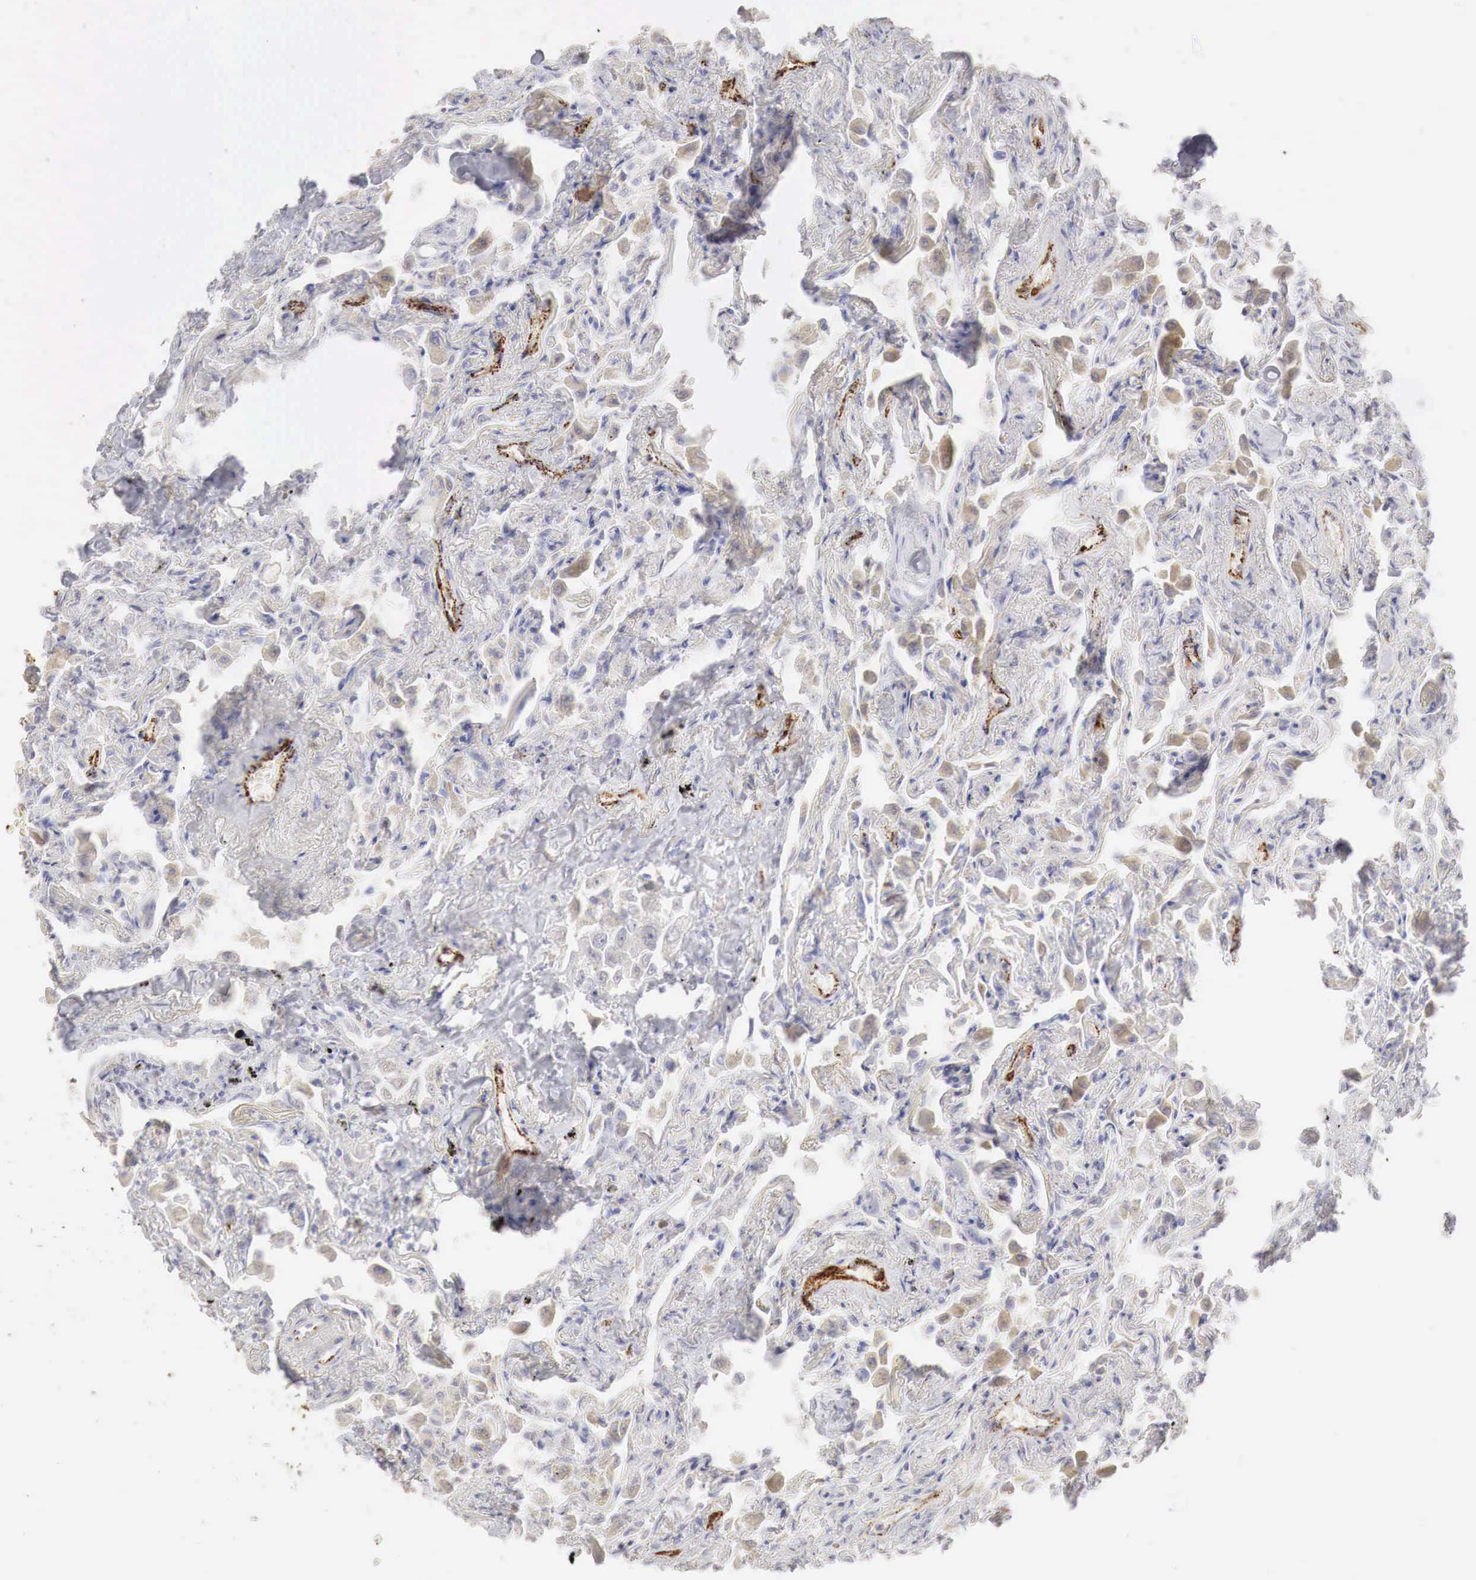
{"staining": {"intensity": "negative", "quantity": "none", "location": "none"}, "tissue": "lung", "cell_type": "Alveolar cells", "image_type": "normal", "snomed": [{"axis": "morphology", "description": "Normal tissue, NOS"}, {"axis": "topography", "description": "Lung"}], "caption": "DAB immunohistochemical staining of unremarkable lung exhibits no significant positivity in alveolar cells. (Immunohistochemistry (ihc), brightfield microscopy, high magnification).", "gene": "OTC", "patient": {"sex": "male", "age": 73}}